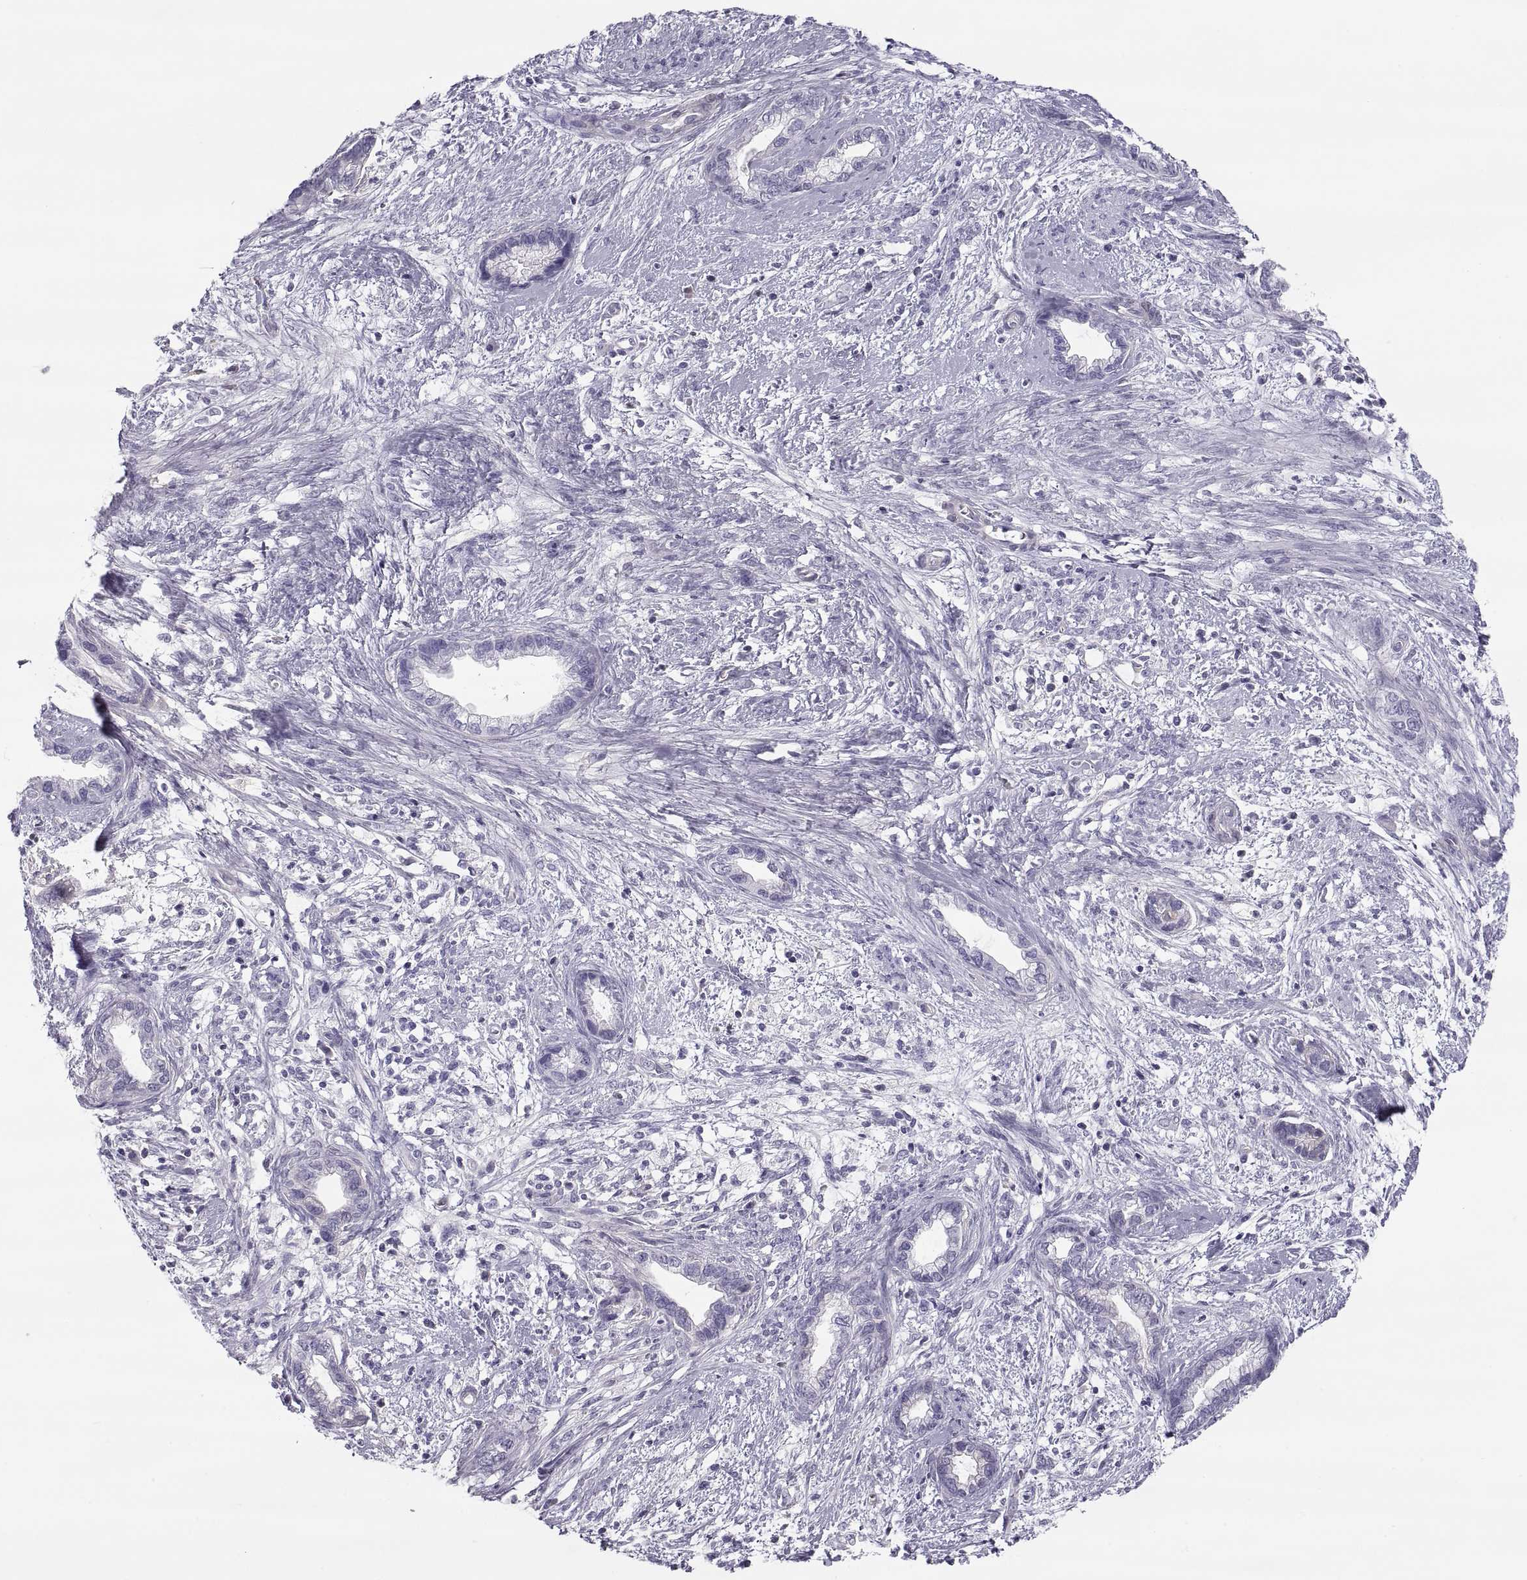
{"staining": {"intensity": "weak", "quantity": "<25%", "location": "cytoplasmic/membranous"}, "tissue": "cervical cancer", "cell_type": "Tumor cells", "image_type": "cancer", "snomed": [{"axis": "morphology", "description": "Adenocarcinoma, NOS"}, {"axis": "topography", "description": "Cervix"}], "caption": "Immunohistochemistry image of neoplastic tissue: cervical adenocarcinoma stained with DAB demonstrates no significant protein expression in tumor cells.", "gene": "MAGEB2", "patient": {"sex": "female", "age": 62}}